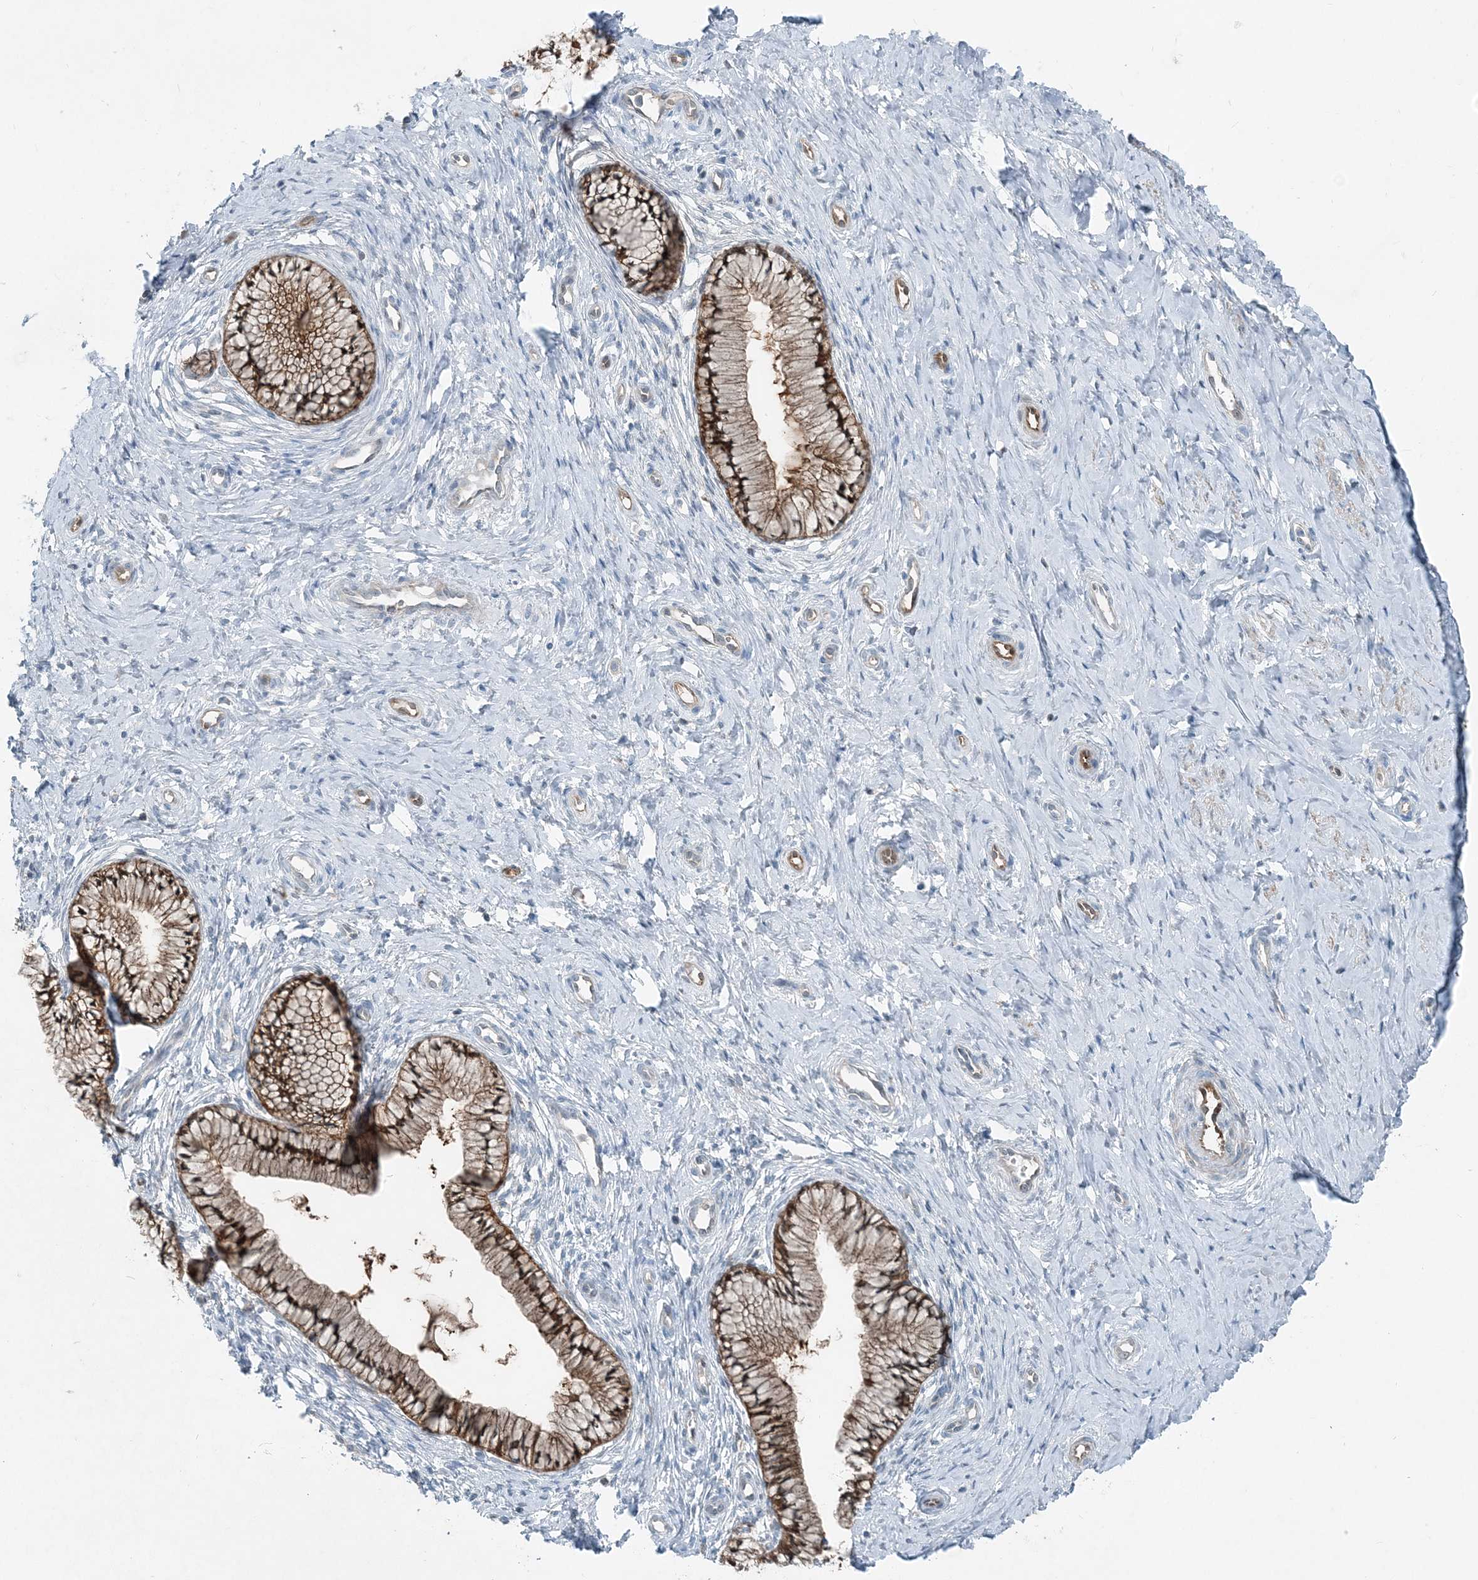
{"staining": {"intensity": "strong", "quantity": ">75%", "location": "cytoplasmic/membranous"}, "tissue": "cervix", "cell_type": "Glandular cells", "image_type": "normal", "snomed": [{"axis": "morphology", "description": "Normal tissue, NOS"}, {"axis": "topography", "description": "Cervix"}], "caption": "Protein positivity by immunohistochemistry (IHC) shows strong cytoplasmic/membranous staining in about >75% of glandular cells in unremarkable cervix.", "gene": "ARMH1", "patient": {"sex": "female", "age": 36}}